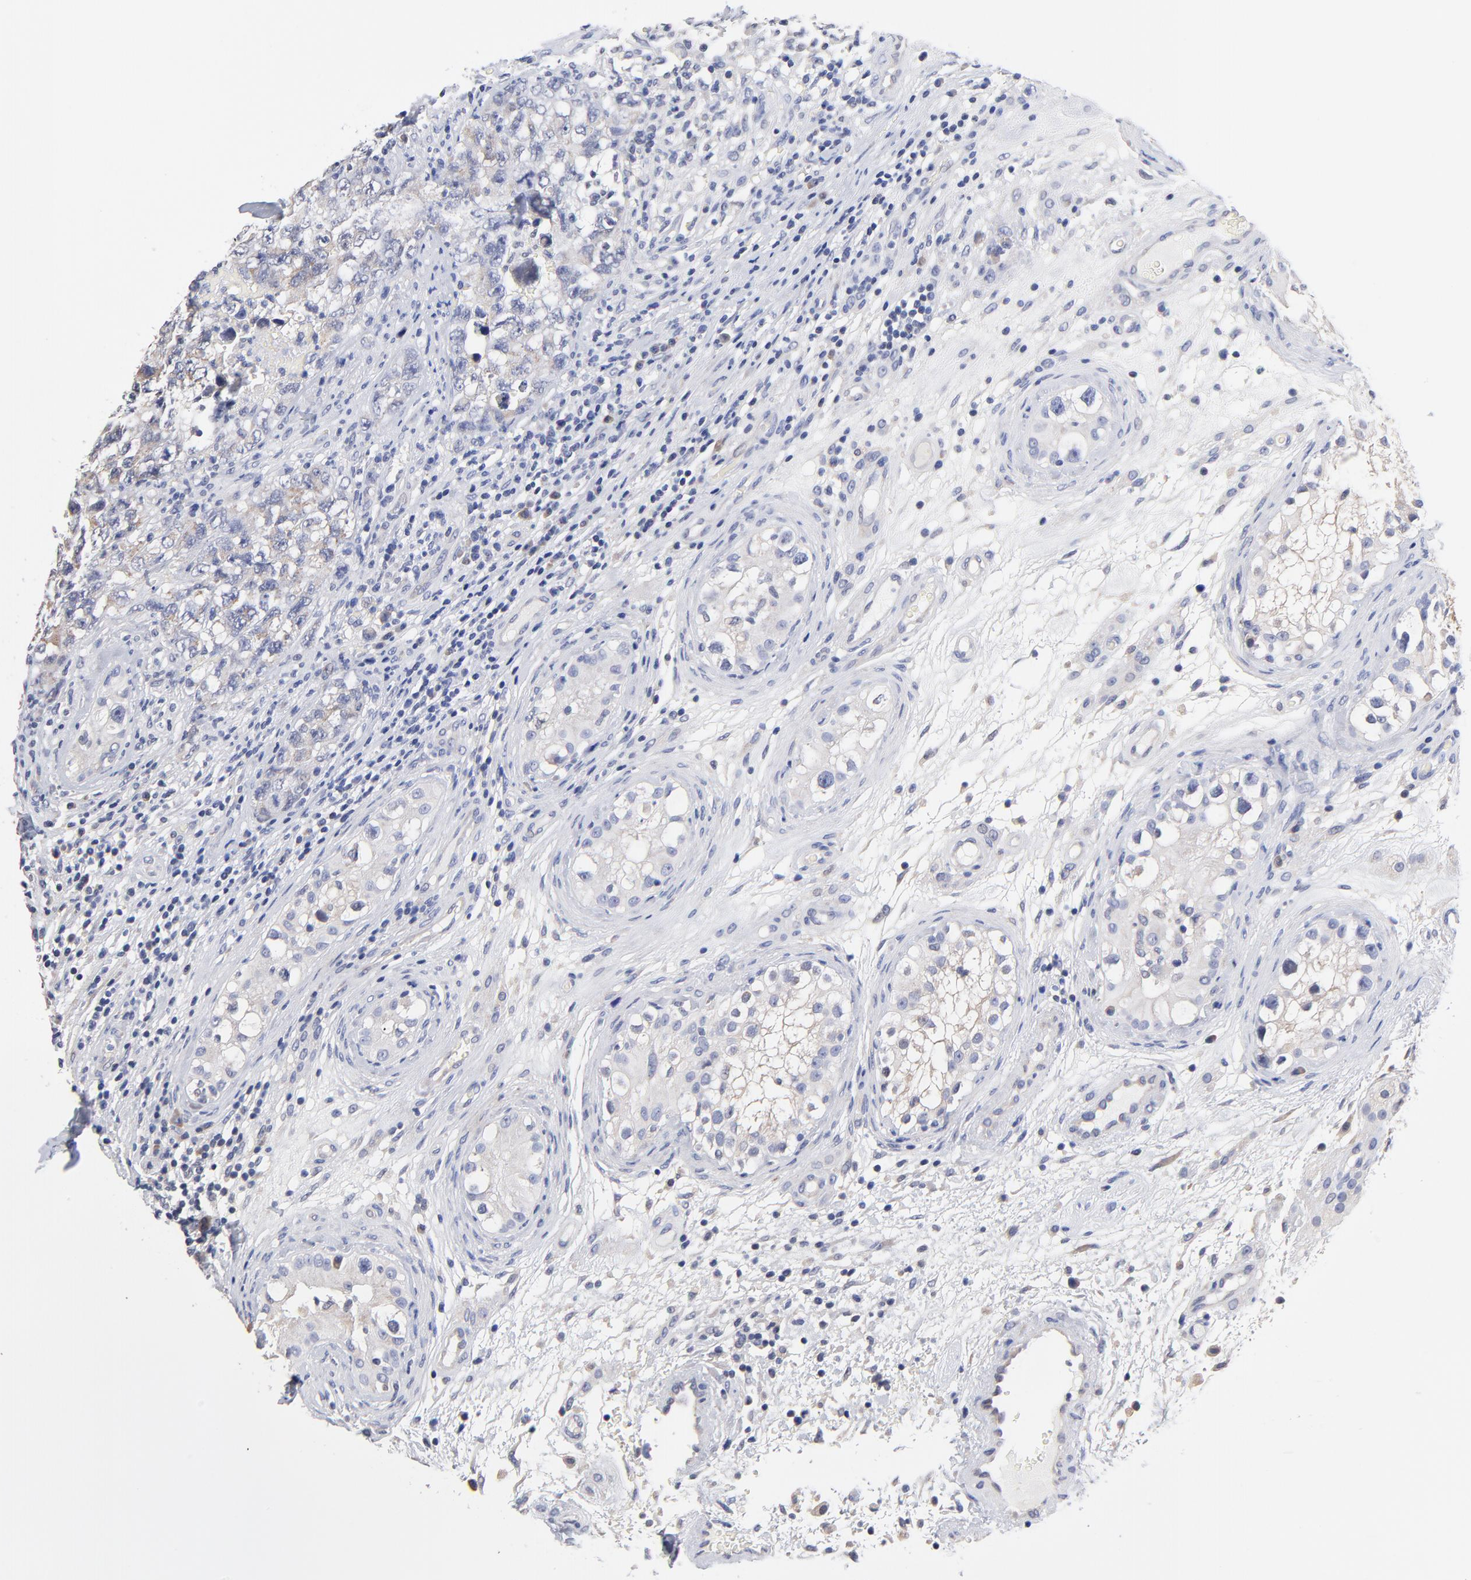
{"staining": {"intensity": "weak", "quantity": "<25%", "location": "cytoplasmic/membranous"}, "tissue": "testis cancer", "cell_type": "Tumor cells", "image_type": "cancer", "snomed": [{"axis": "morphology", "description": "Carcinoma, Embryonal, NOS"}, {"axis": "topography", "description": "Testis"}], "caption": "High power microscopy histopathology image of an immunohistochemistry image of testis embryonal carcinoma, revealing no significant expression in tumor cells. (DAB (3,3'-diaminobenzidine) IHC with hematoxylin counter stain).", "gene": "TWNK", "patient": {"sex": "male", "age": 31}}